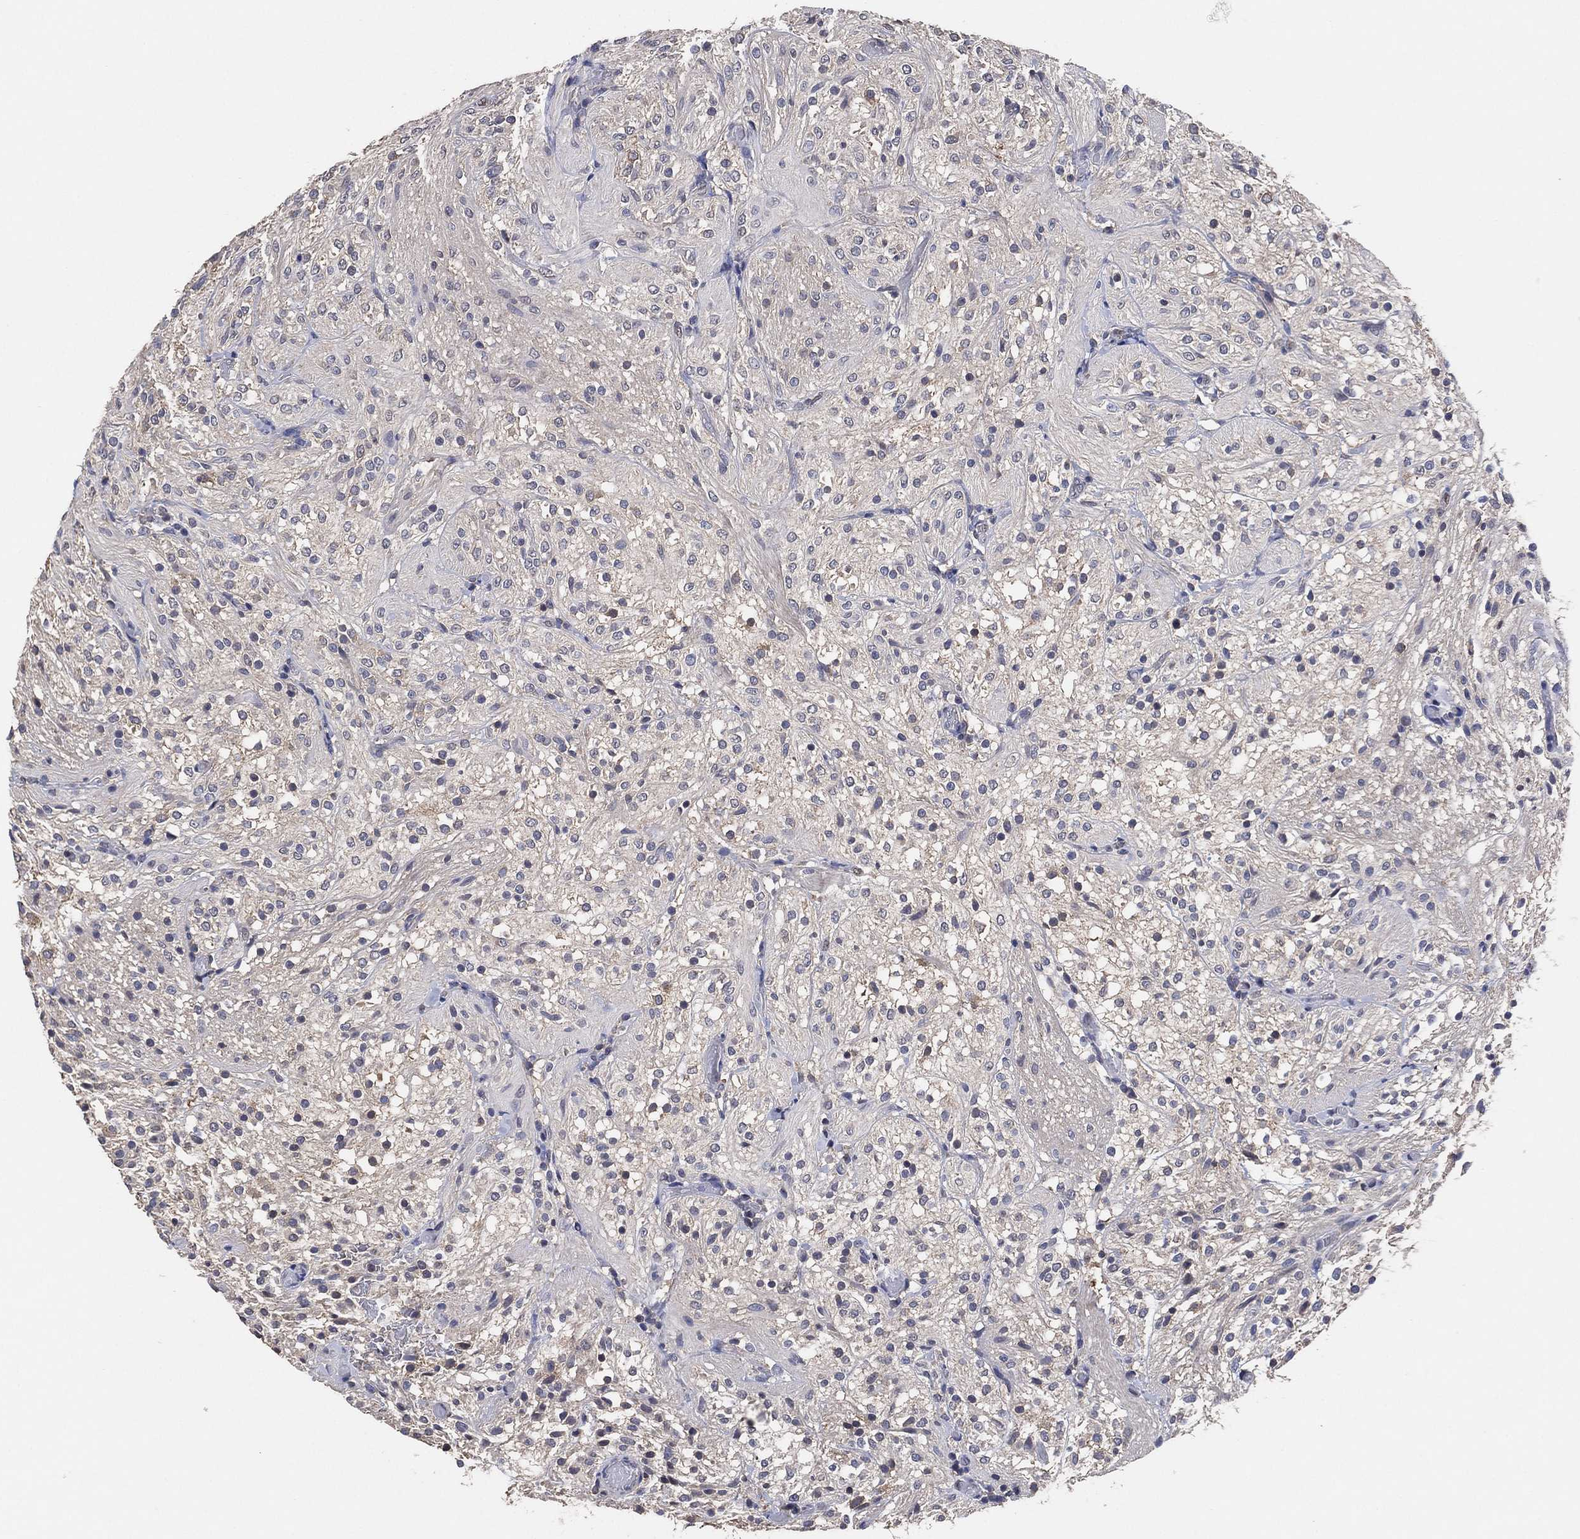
{"staining": {"intensity": "negative", "quantity": "none", "location": "none"}, "tissue": "glioma", "cell_type": "Tumor cells", "image_type": "cancer", "snomed": [{"axis": "morphology", "description": "Glioma, malignant, Low grade"}, {"axis": "topography", "description": "Brain"}], "caption": "Immunohistochemistry (IHC) photomicrograph of human low-grade glioma (malignant) stained for a protein (brown), which displays no expression in tumor cells.", "gene": "KLK5", "patient": {"sex": "male", "age": 3}}